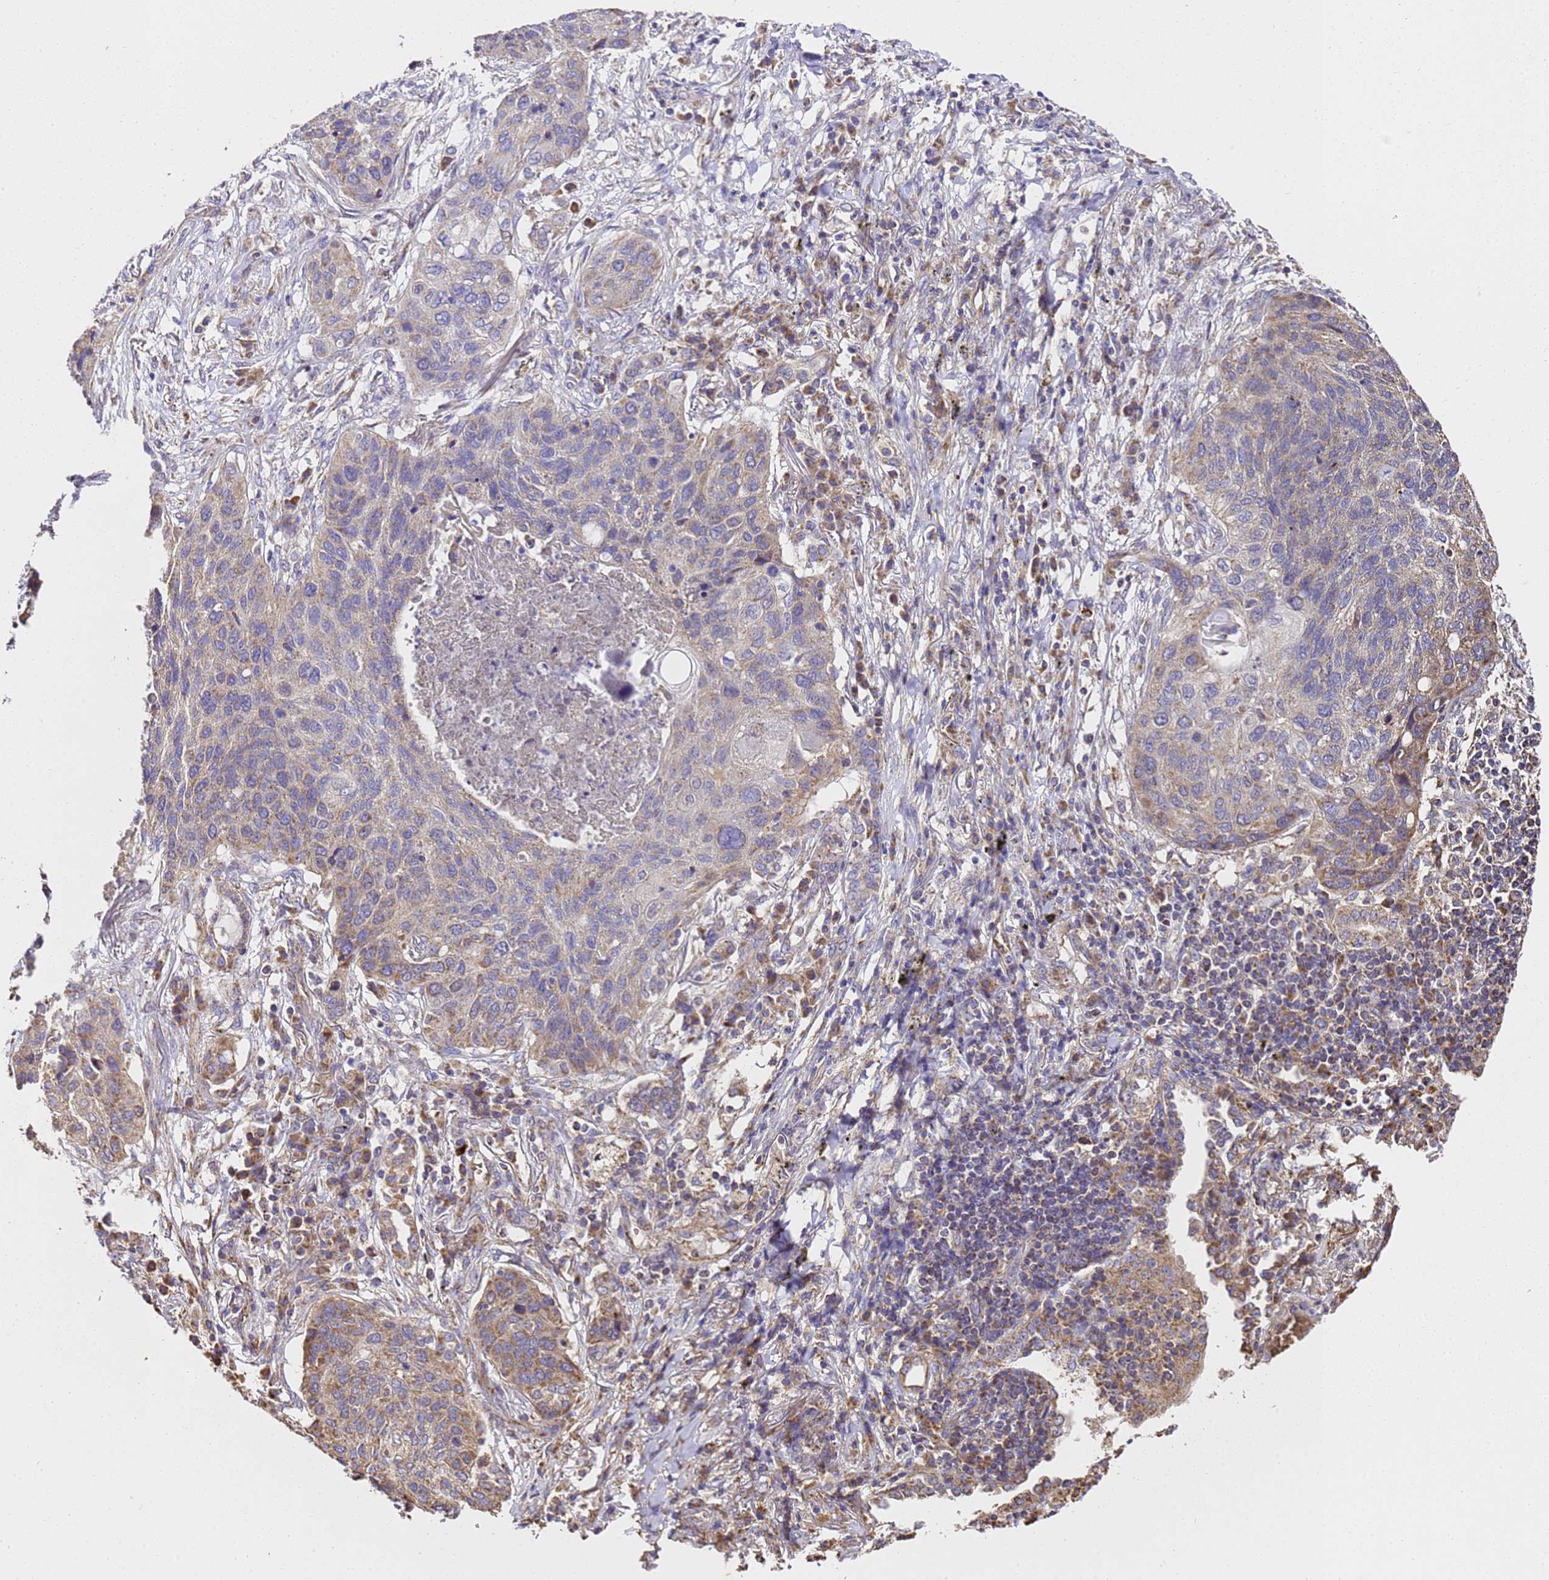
{"staining": {"intensity": "moderate", "quantity": "<25%", "location": "cytoplasmic/membranous"}, "tissue": "lung cancer", "cell_type": "Tumor cells", "image_type": "cancer", "snomed": [{"axis": "morphology", "description": "Squamous cell carcinoma, NOS"}, {"axis": "topography", "description": "Lung"}], "caption": "Immunohistochemical staining of human lung cancer (squamous cell carcinoma) displays moderate cytoplasmic/membranous protein expression in approximately <25% of tumor cells.", "gene": "LRRIQ1", "patient": {"sex": "female", "age": 63}}